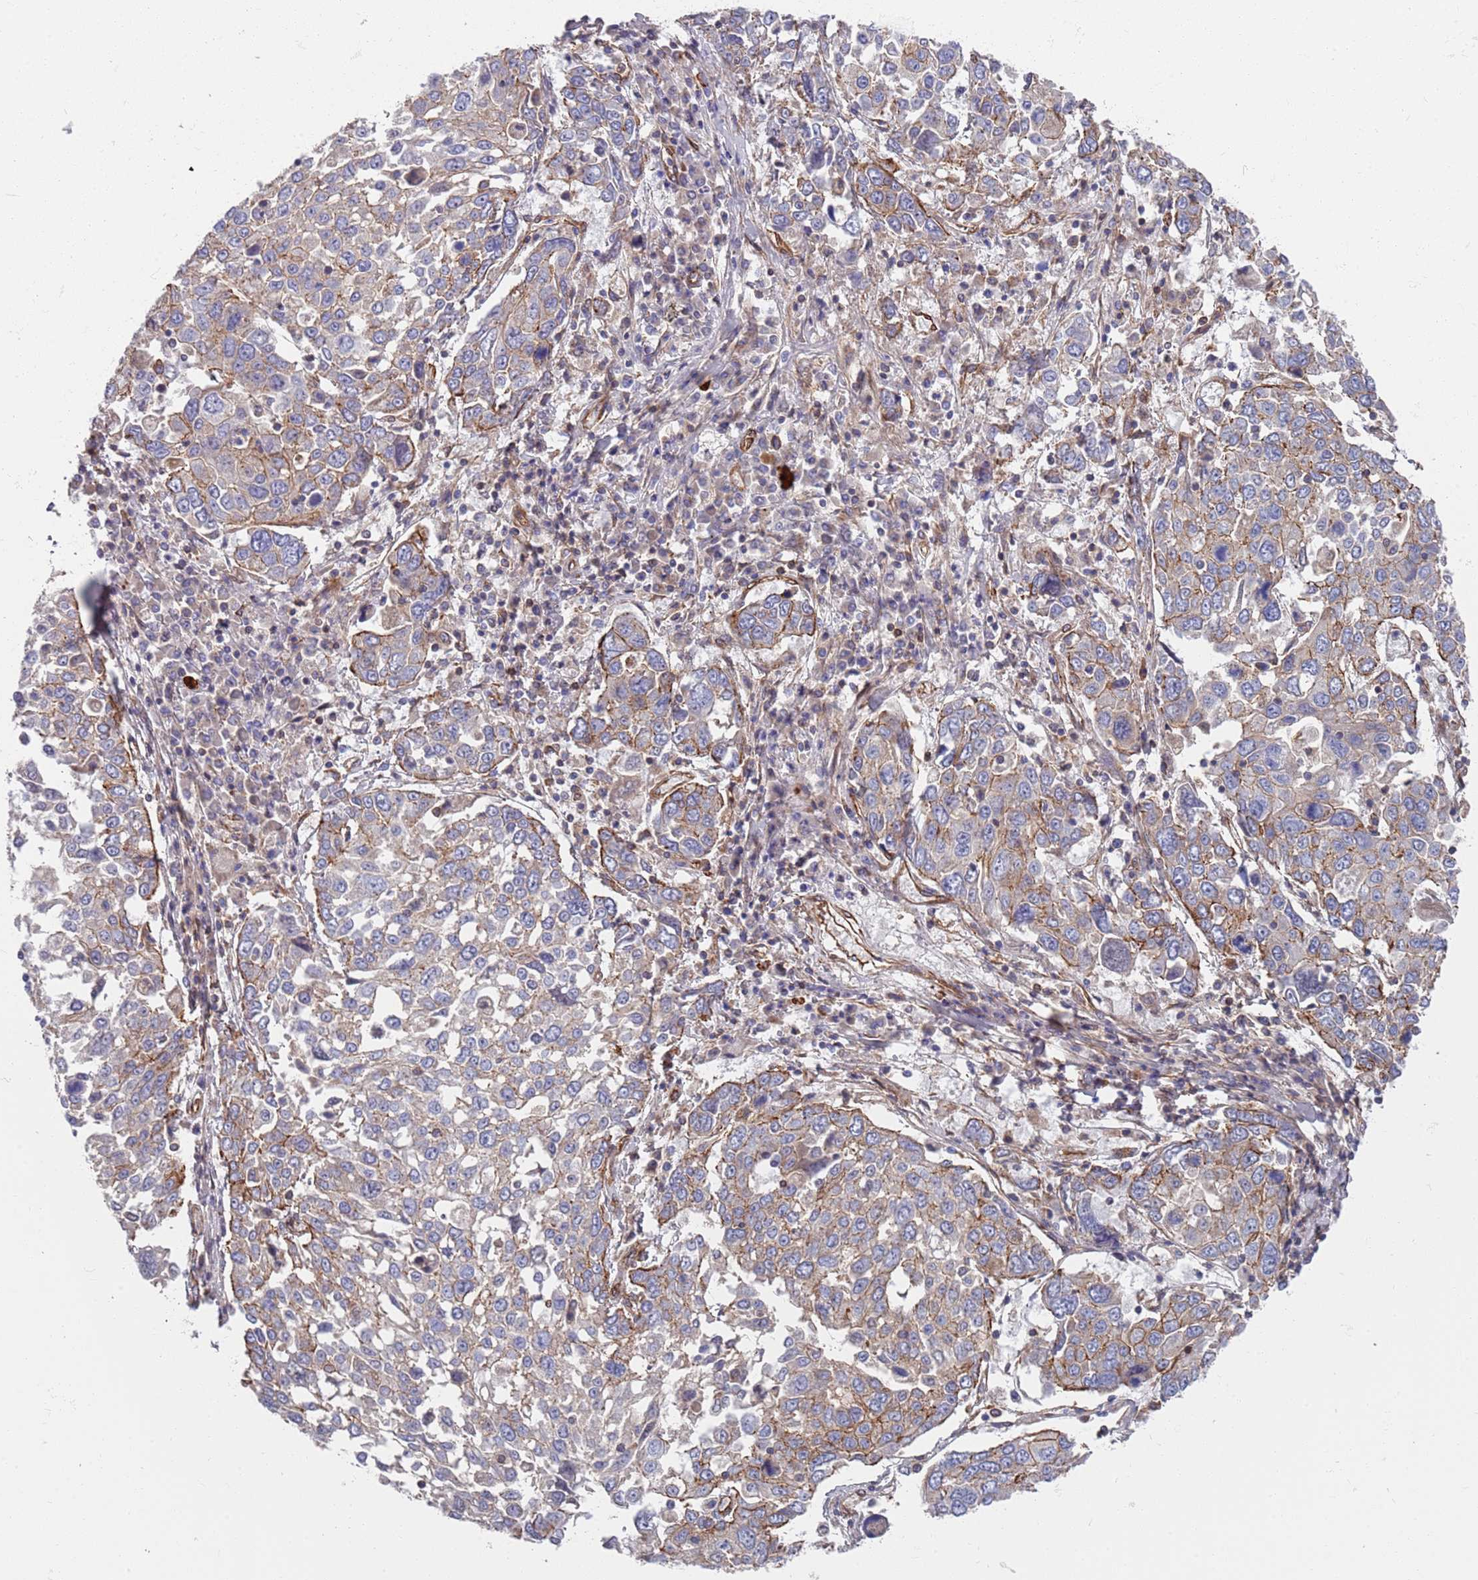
{"staining": {"intensity": "weak", "quantity": "<25%", "location": "cytoplasmic/membranous"}, "tissue": "lung cancer", "cell_type": "Tumor cells", "image_type": "cancer", "snomed": [{"axis": "morphology", "description": "Squamous cell carcinoma, NOS"}, {"axis": "topography", "description": "Lung"}], "caption": "A high-resolution image shows IHC staining of lung cancer (squamous cell carcinoma), which exhibits no significant staining in tumor cells.", "gene": "JAKMIP2", "patient": {"sex": "male", "age": 65}}